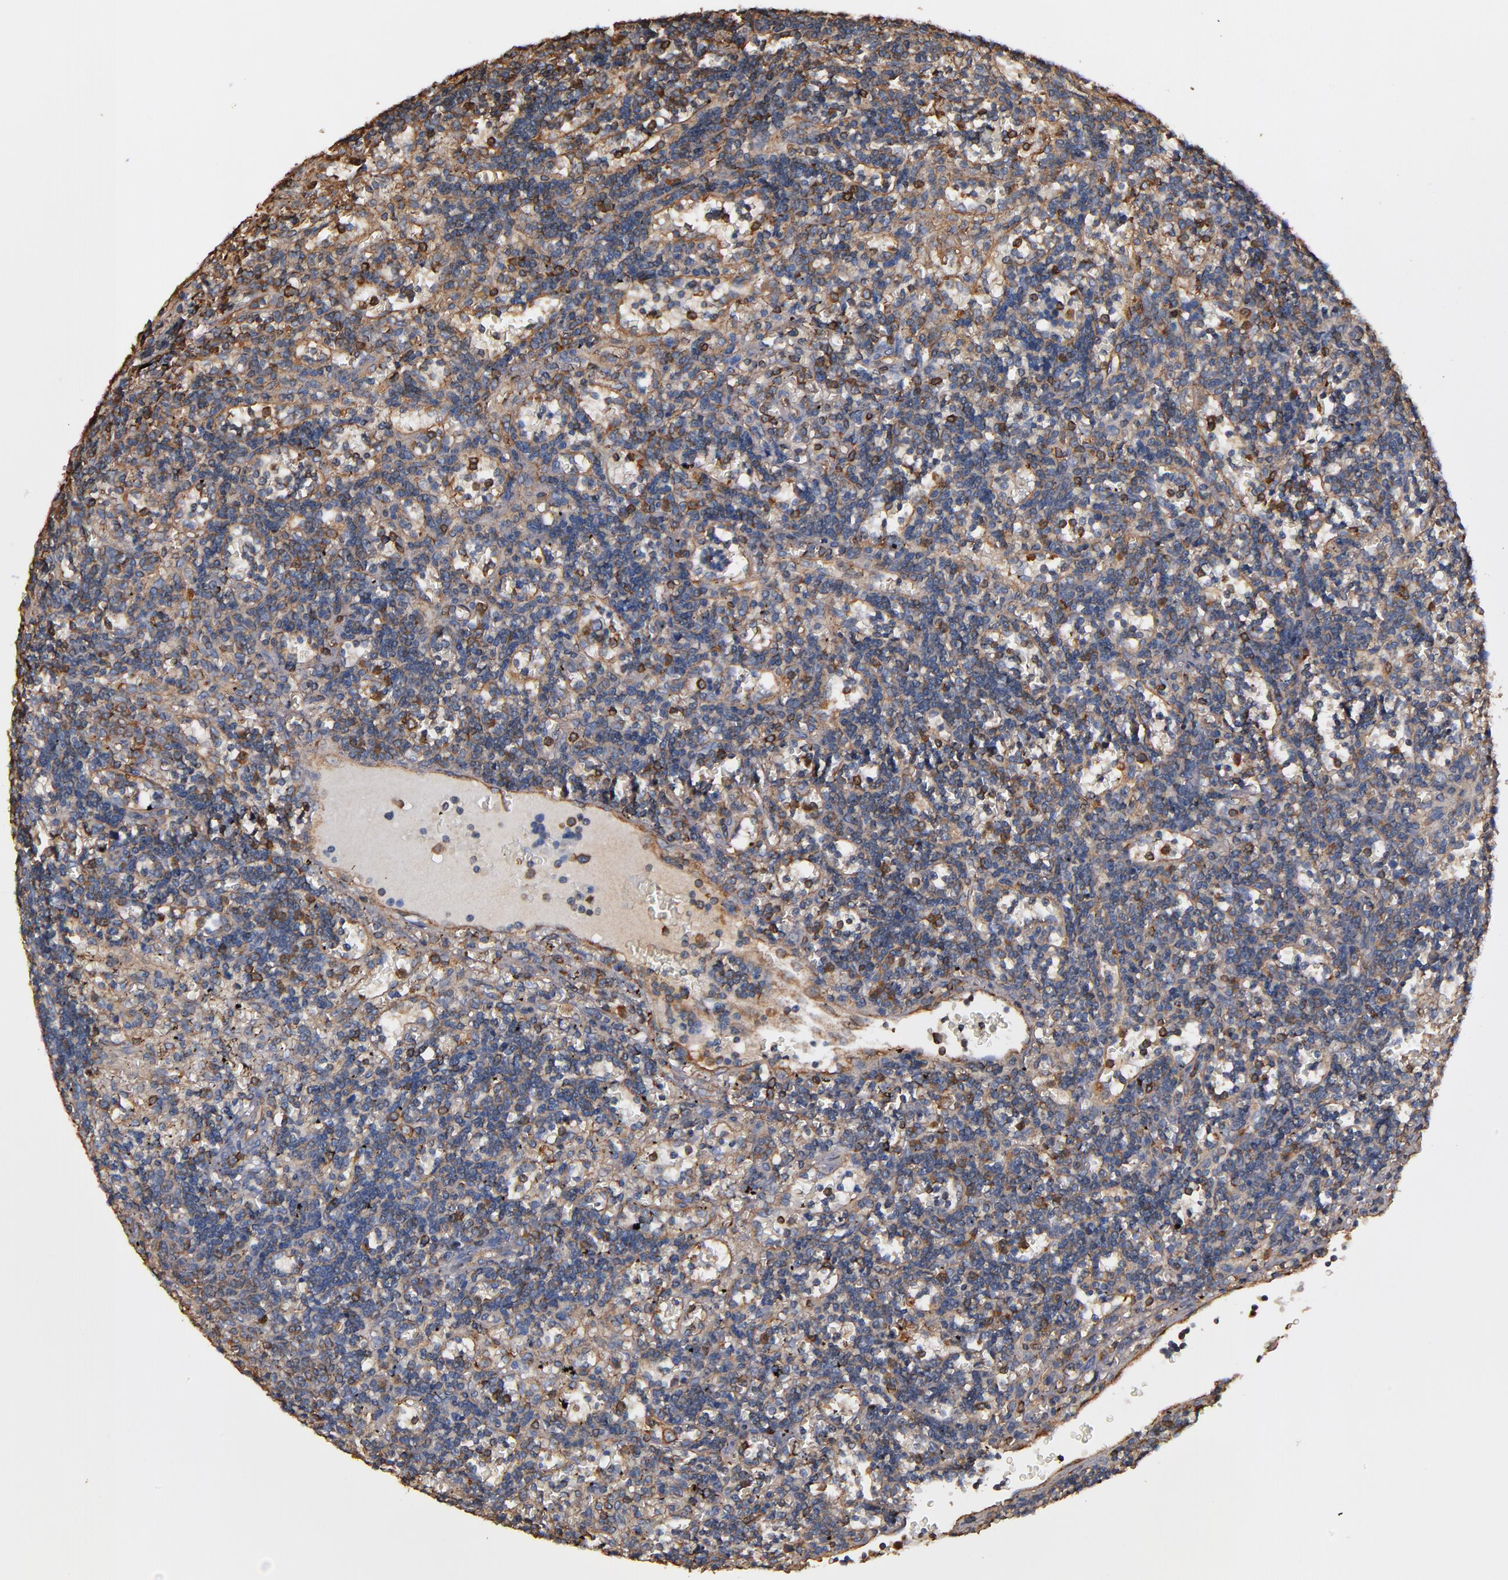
{"staining": {"intensity": "moderate", "quantity": "<25%", "location": "cytoplasmic/membranous"}, "tissue": "lymphoma", "cell_type": "Tumor cells", "image_type": "cancer", "snomed": [{"axis": "morphology", "description": "Malignant lymphoma, non-Hodgkin's type, Low grade"}, {"axis": "topography", "description": "Spleen"}], "caption": "Immunohistochemistry image of human lymphoma stained for a protein (brown), which displays low levels of moderate cytoplasmic/membranous positivity in about <25% of tumor cells.", "gene": "ACTN4", "patient": {"sex": "male", "age": 60}}